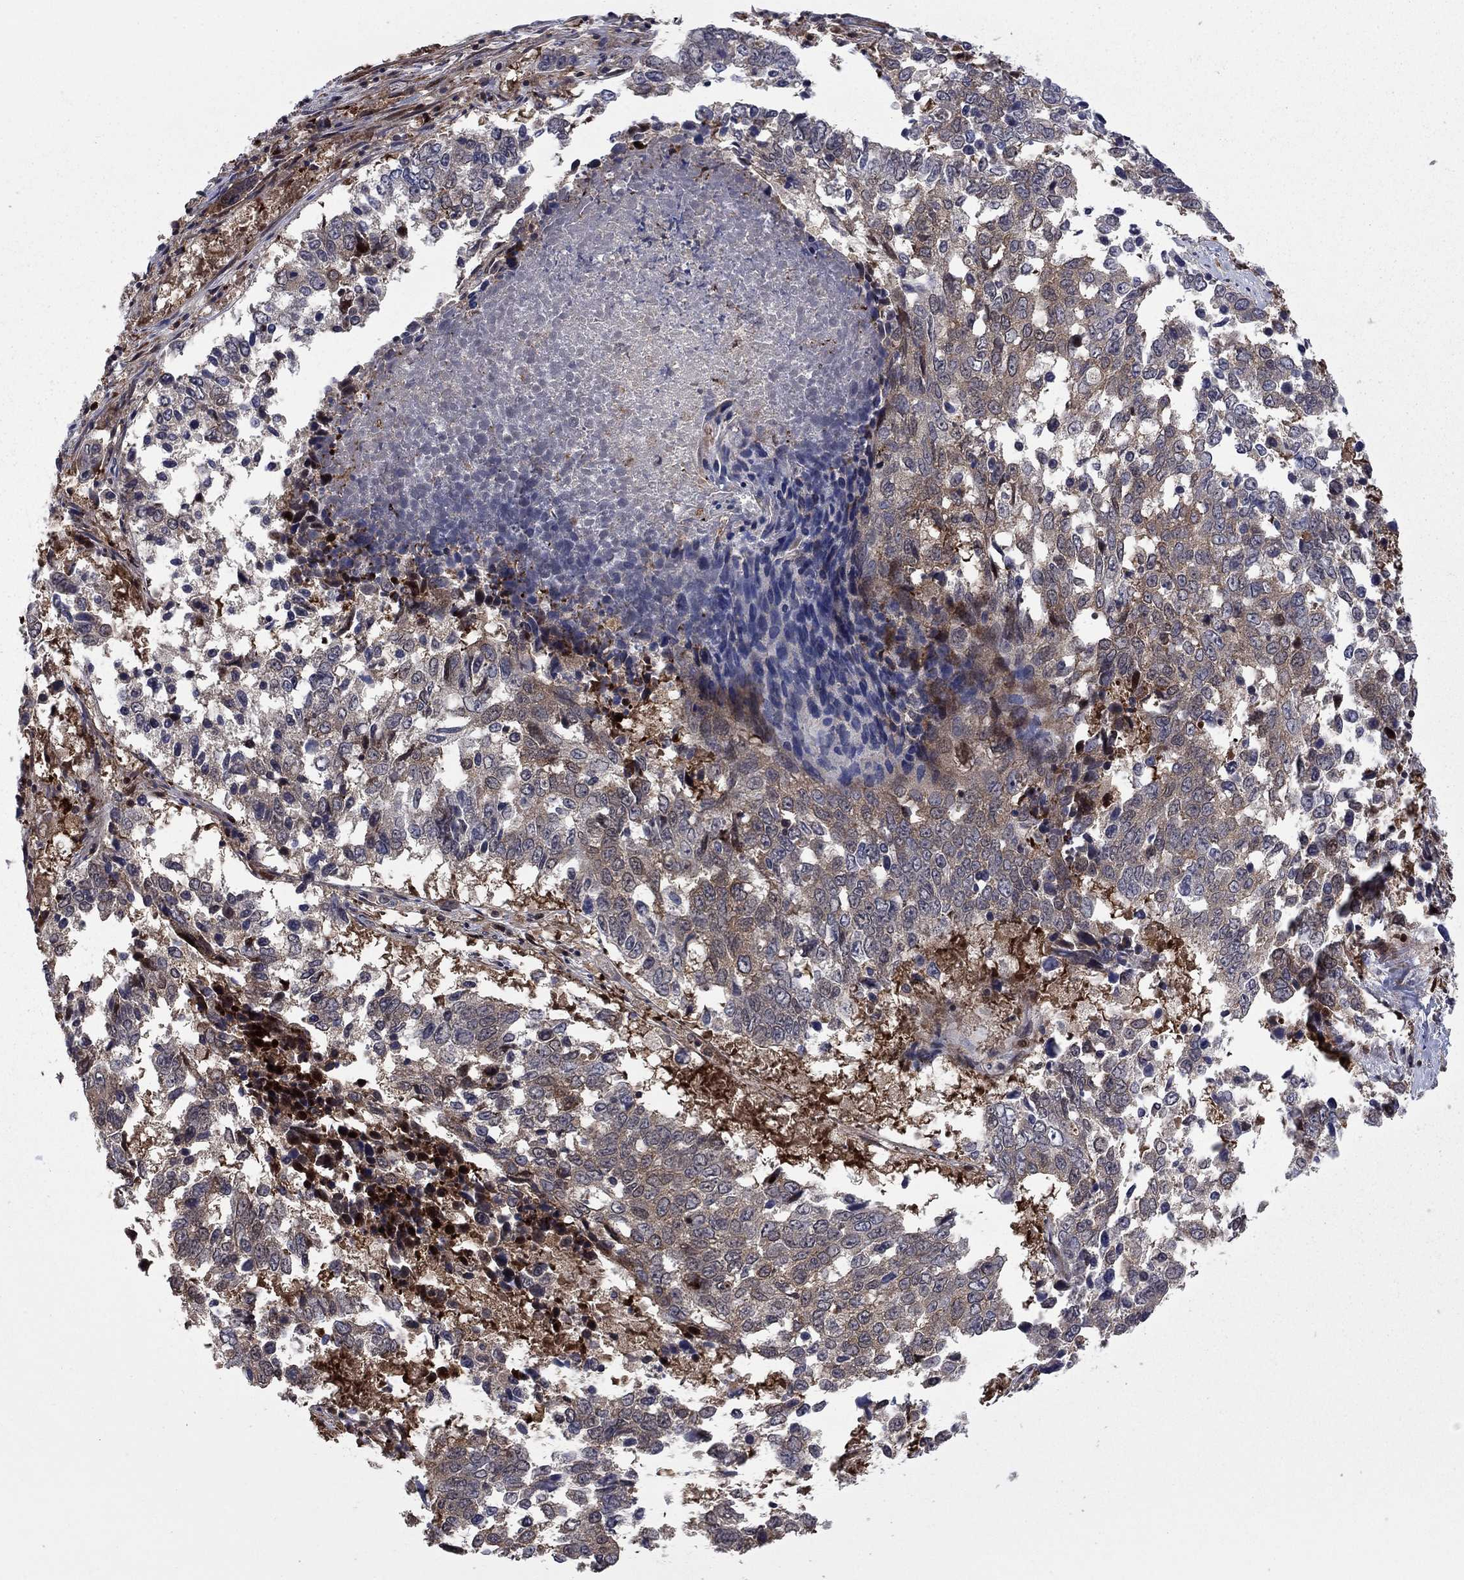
{"staining": {"intensity": "negative", "quantity": "none", "location": "none"}, "tissue": "lung cancer", "cell_type": "Tumor cells", "image_type": "cancer", "snomed": [{"axis": "morphology", "description": "Squamous cell carcinoma, NOS"}, {"axis": "topography", "description": "Lung"}], "caption": "This is an immunohistochemistry histopathology image of lung cancer. There is no expression in tumor cells.", "gene": "HDAC4", "patient": {"sex": "male", "age": 82}}